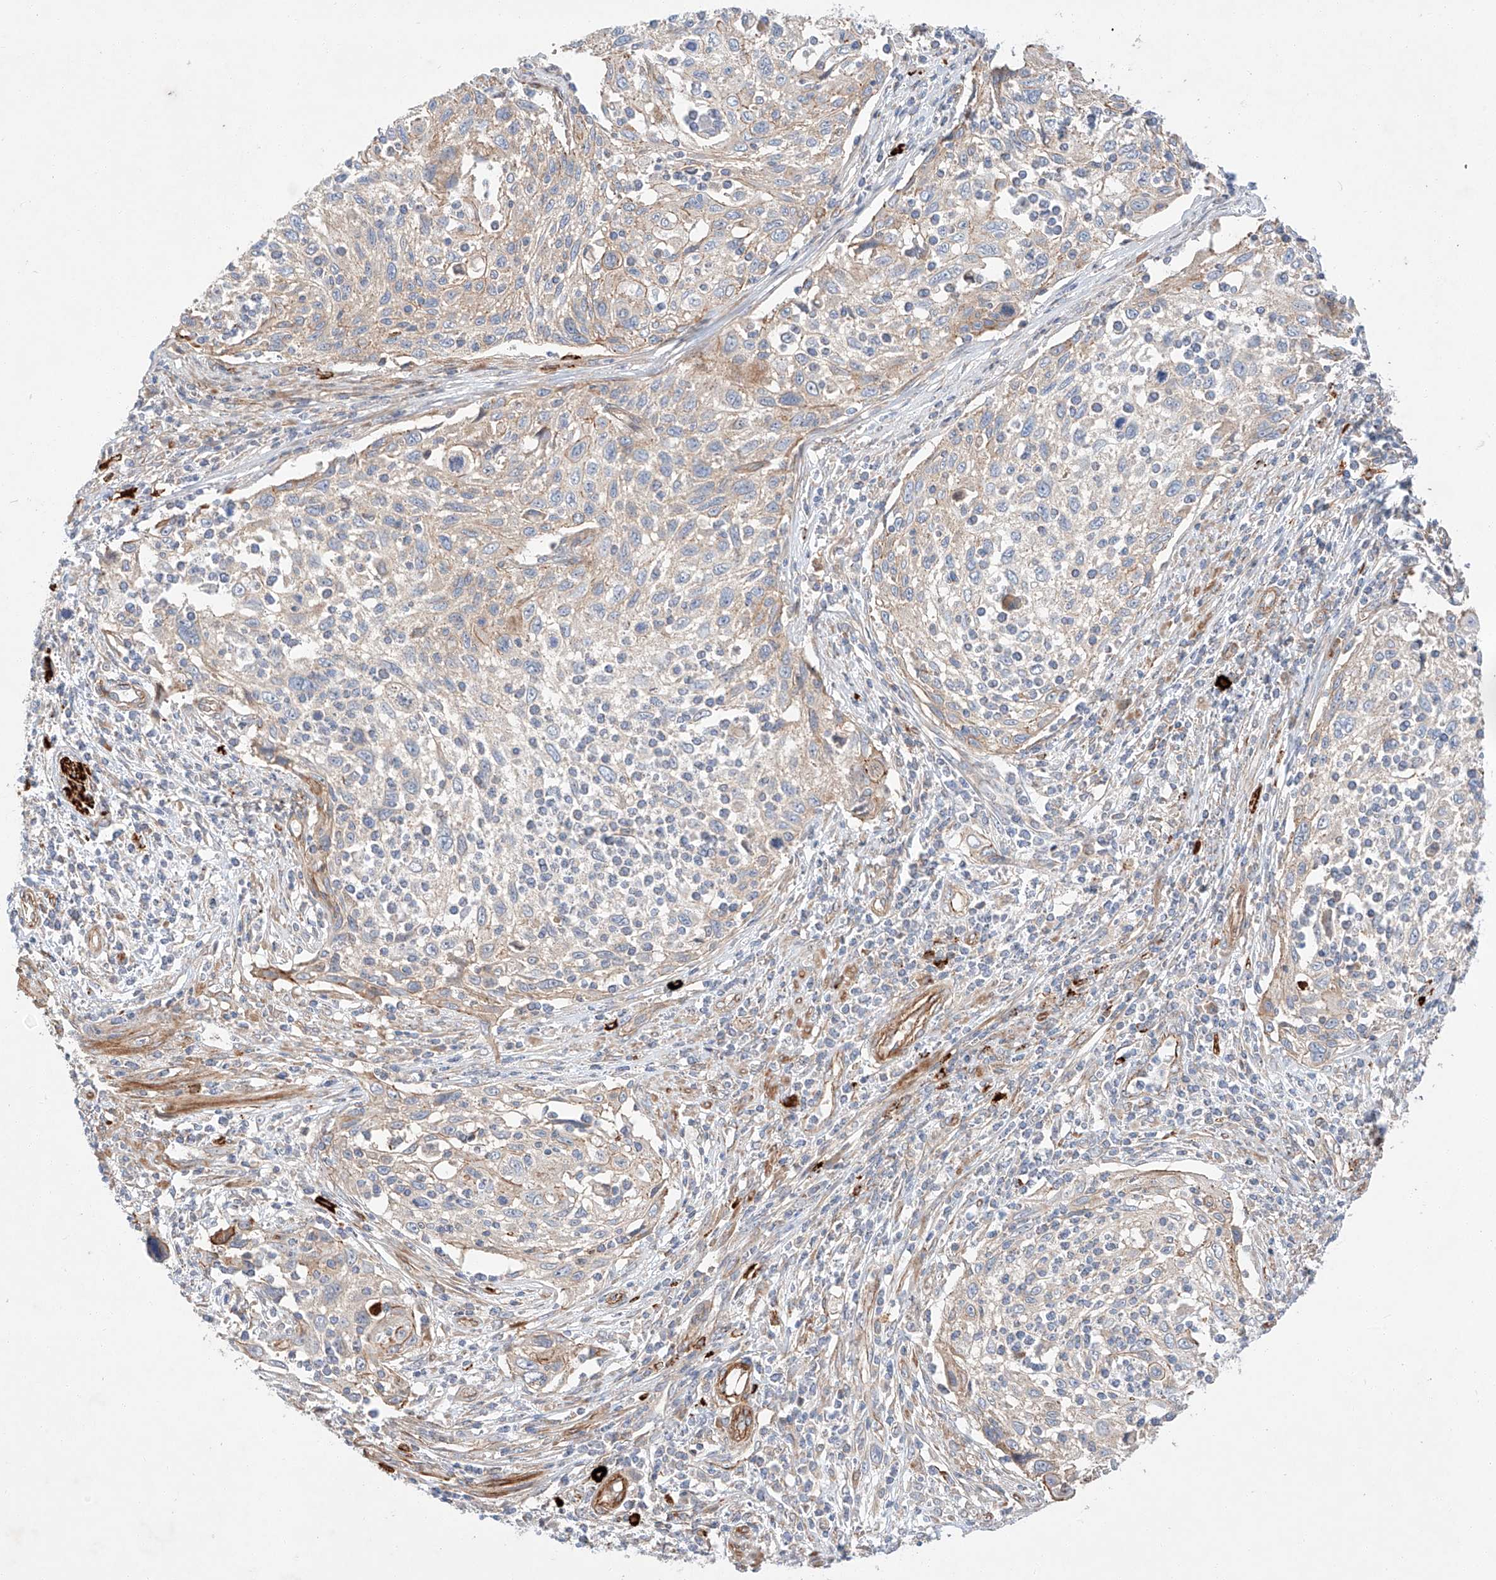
{"staining": {"intensity": "moderate", "quantity": "<25%", "location": "cytoplasmic/membranous"}, "tissue": "cervical cancer", "cell_type": "Tumor cells", "image_type": "cancer", "snomed": [{"axis": "morphology", "description": "Squamous cell carcinoma, NOS"}, {"axis": "topography", "description": "Cervix"}], "caption": "Immunohistochemical staining of cervical cancer exhibits low levels of moderate cytoplasmic/membranous protein staining in approximately <25% of tumor cells.", "gene": "MINDY4", "patient": {"sex": "female", "age": 70}}